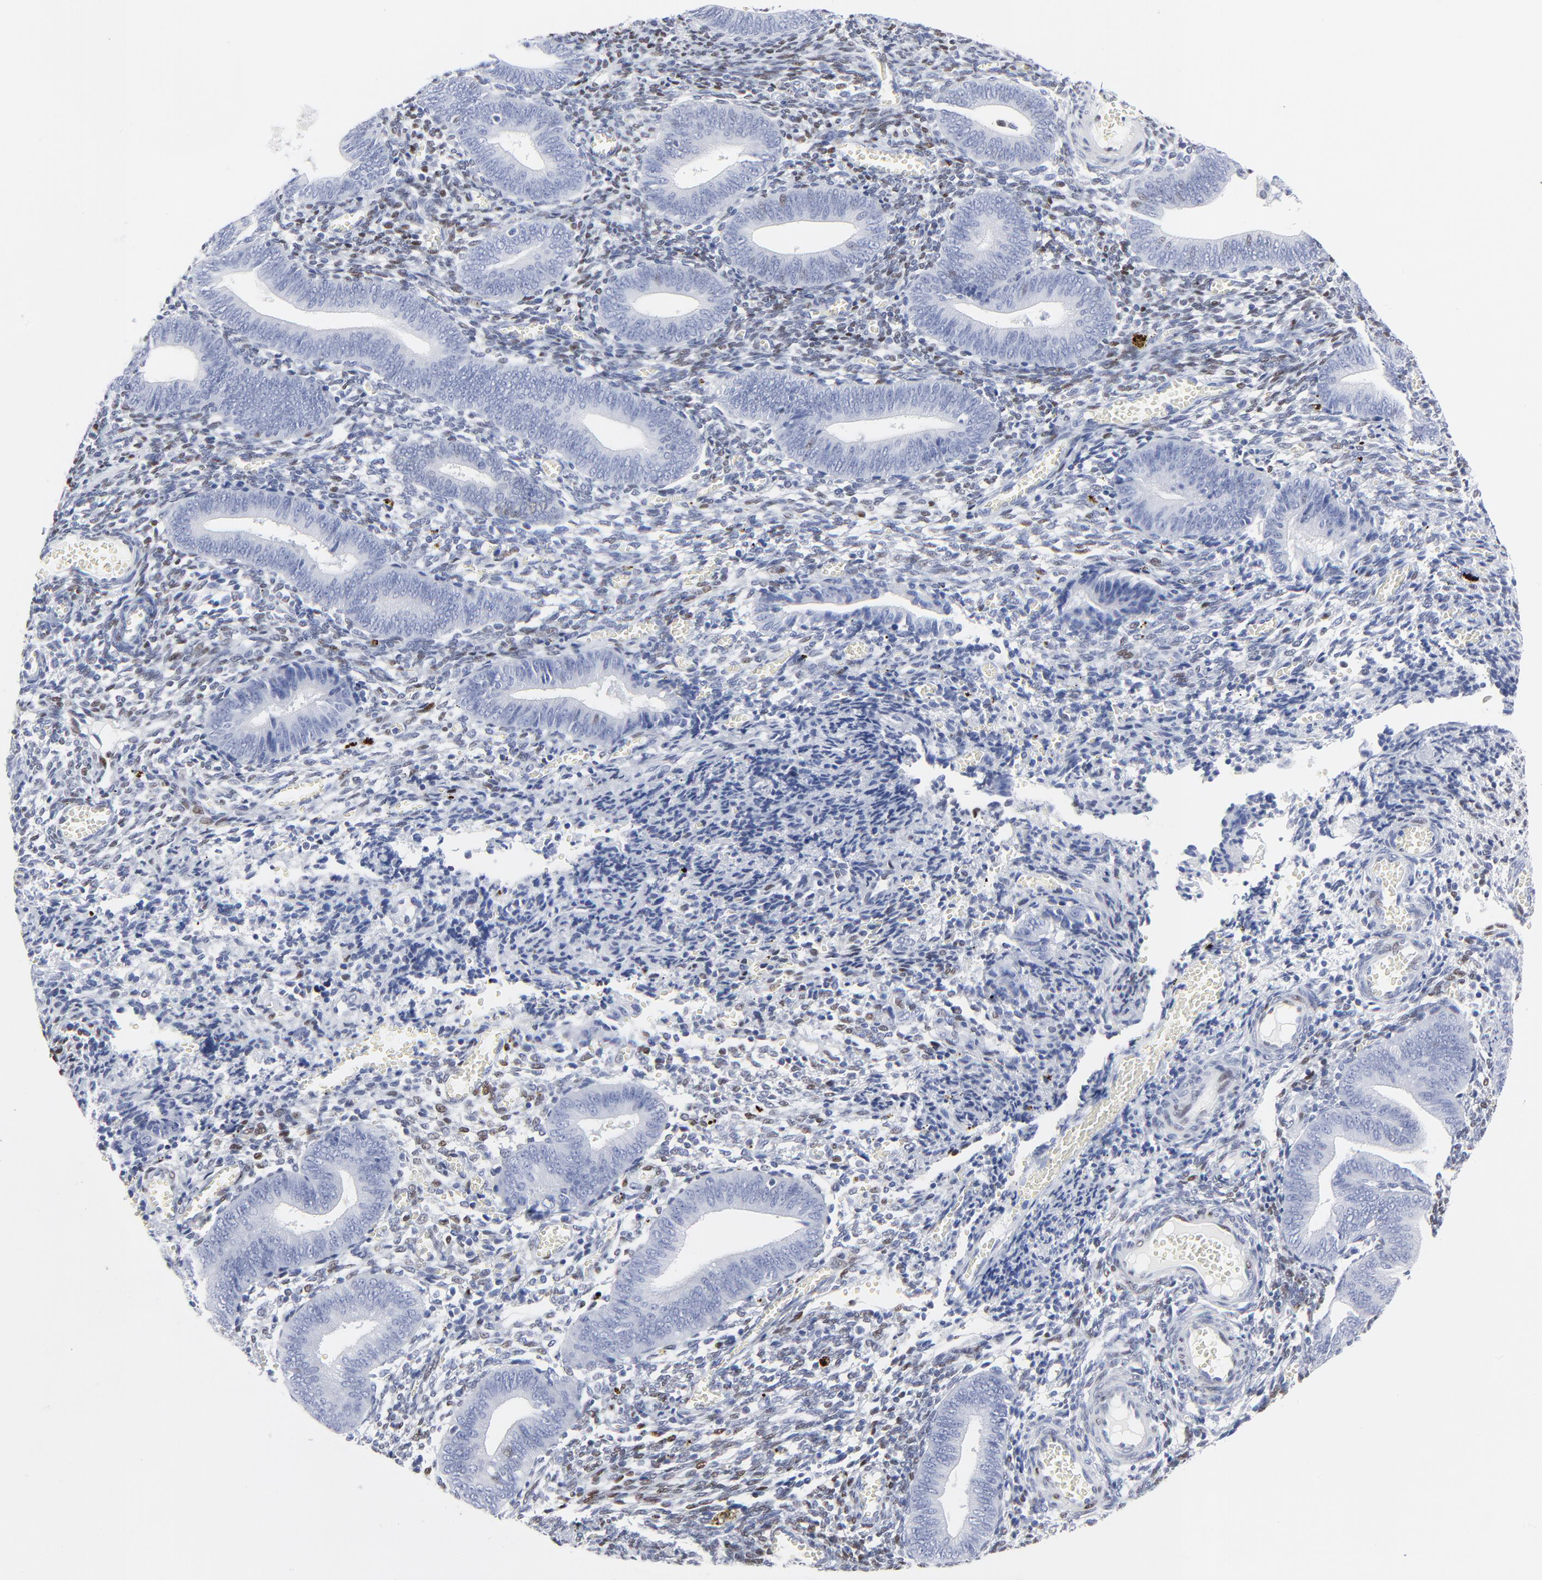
{"staining": {"intensity": "moderate", "quantity": ">75%", "location": "nuclear"}, "tissue": "endometrium", "cell_type": "Cells in endometrial stroma", "image_type": "normal", "snomed": [{"axis": "morphology", "description": "Normal tissue, NOS"}, {"axis": "topography", "description": "Uterus"}, {"axis": "topography", "description": "Endometrium"}], "caption": "Endometrium stained for a protein displays moderate nuclear positivity in cells in endometrial stroma.", "gene": "JUN", "patient": {"sex": "female", "age": 33}}